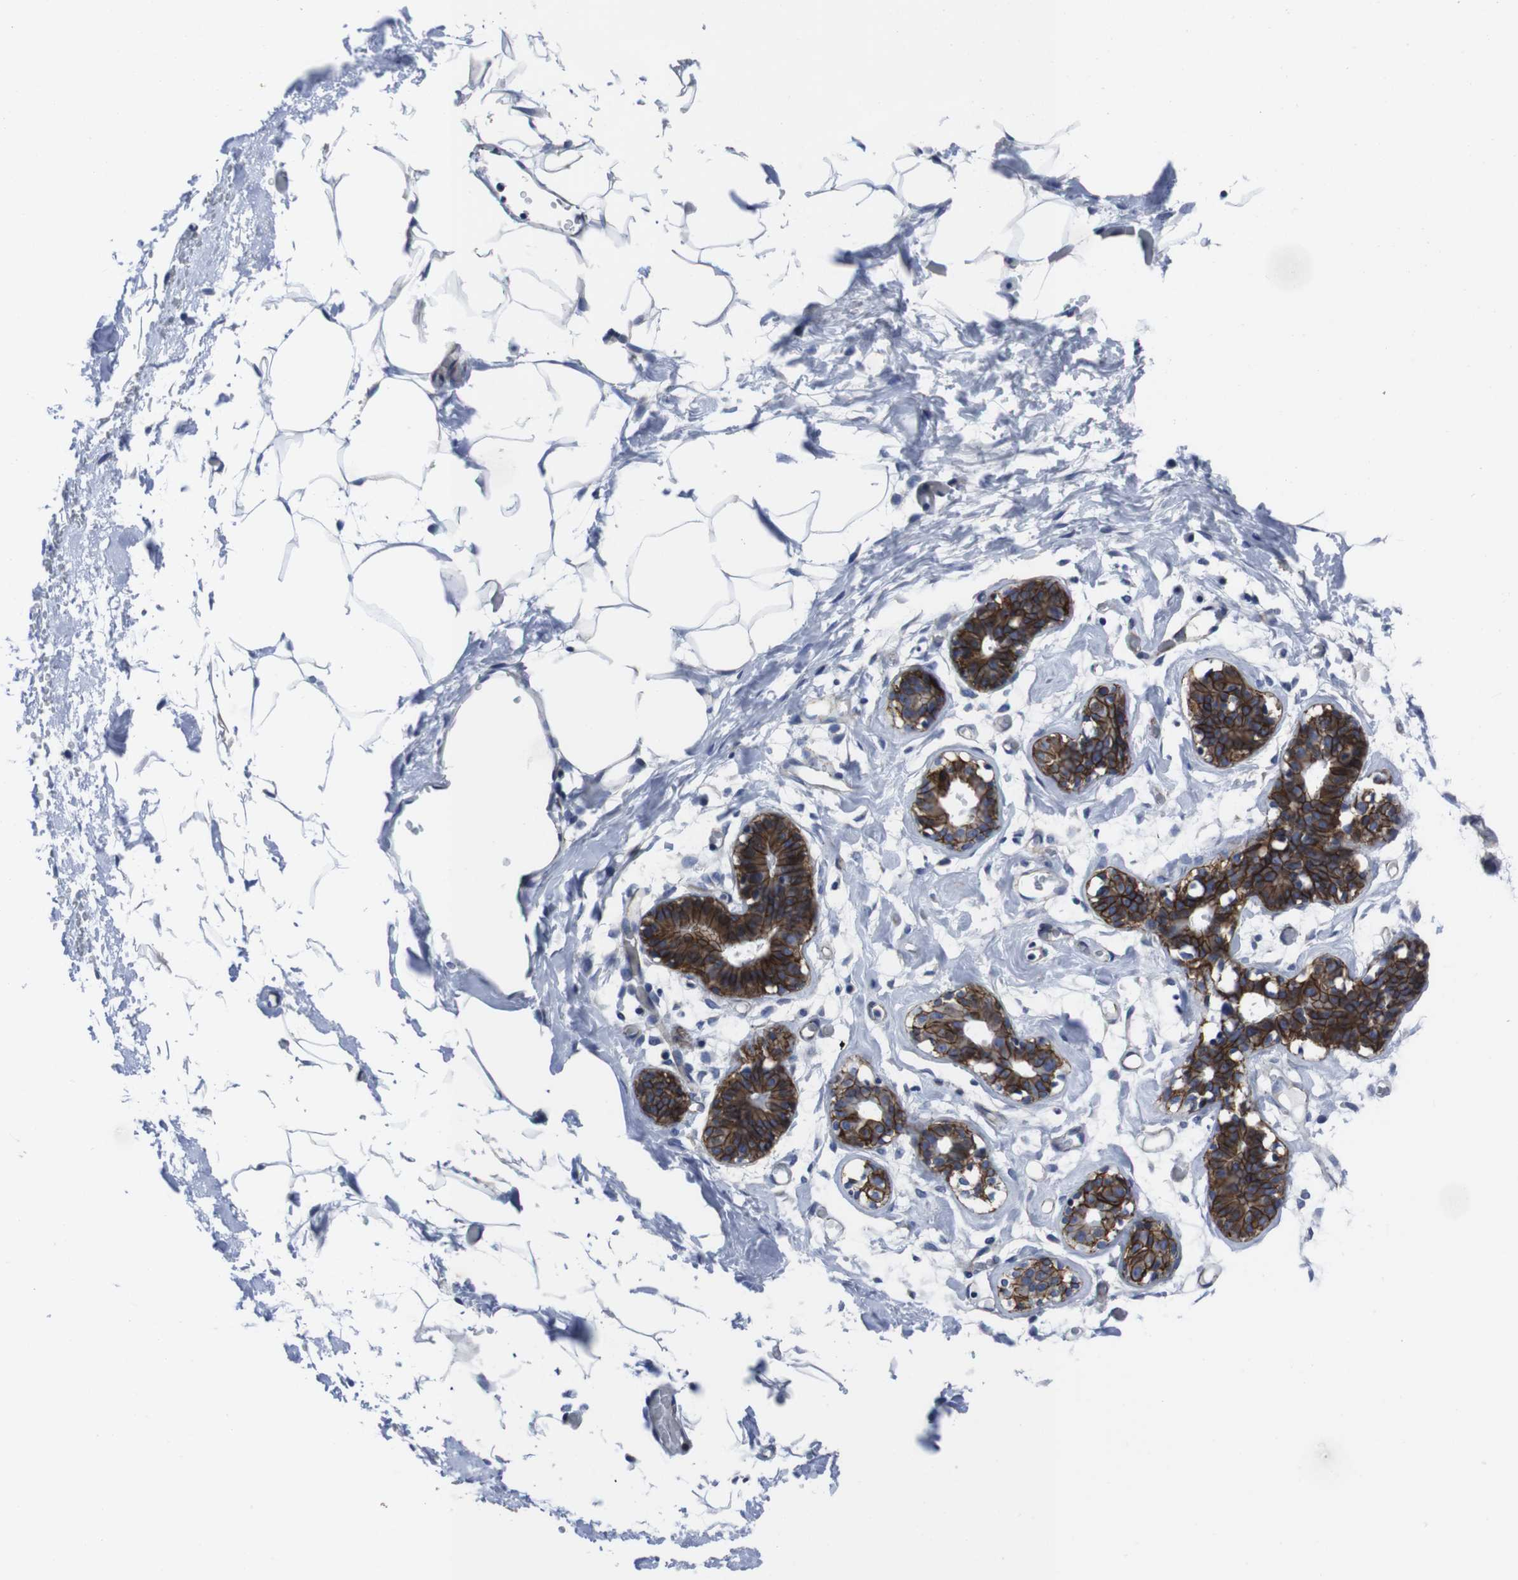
{"staining": {"intensity": "negative", "quantity": "none", "location": "none"}, "tissue": "adipose tissue", "cell_type": "Adipocytes", "image_type": "normal", "snomed": [{"axis": "morphology", "description": "Normal tissue, NOS"}, {"axis": "topography", "description": "Breast"}, {"axis": "topography", "description": "Adipose tissue"}], "caption": "Immunohistochemical staining of benign human adipose tissue shows no significant positivity in adipocytes.", "gene": "NUMB", "patient": {"sex": "female", "age": 25}}